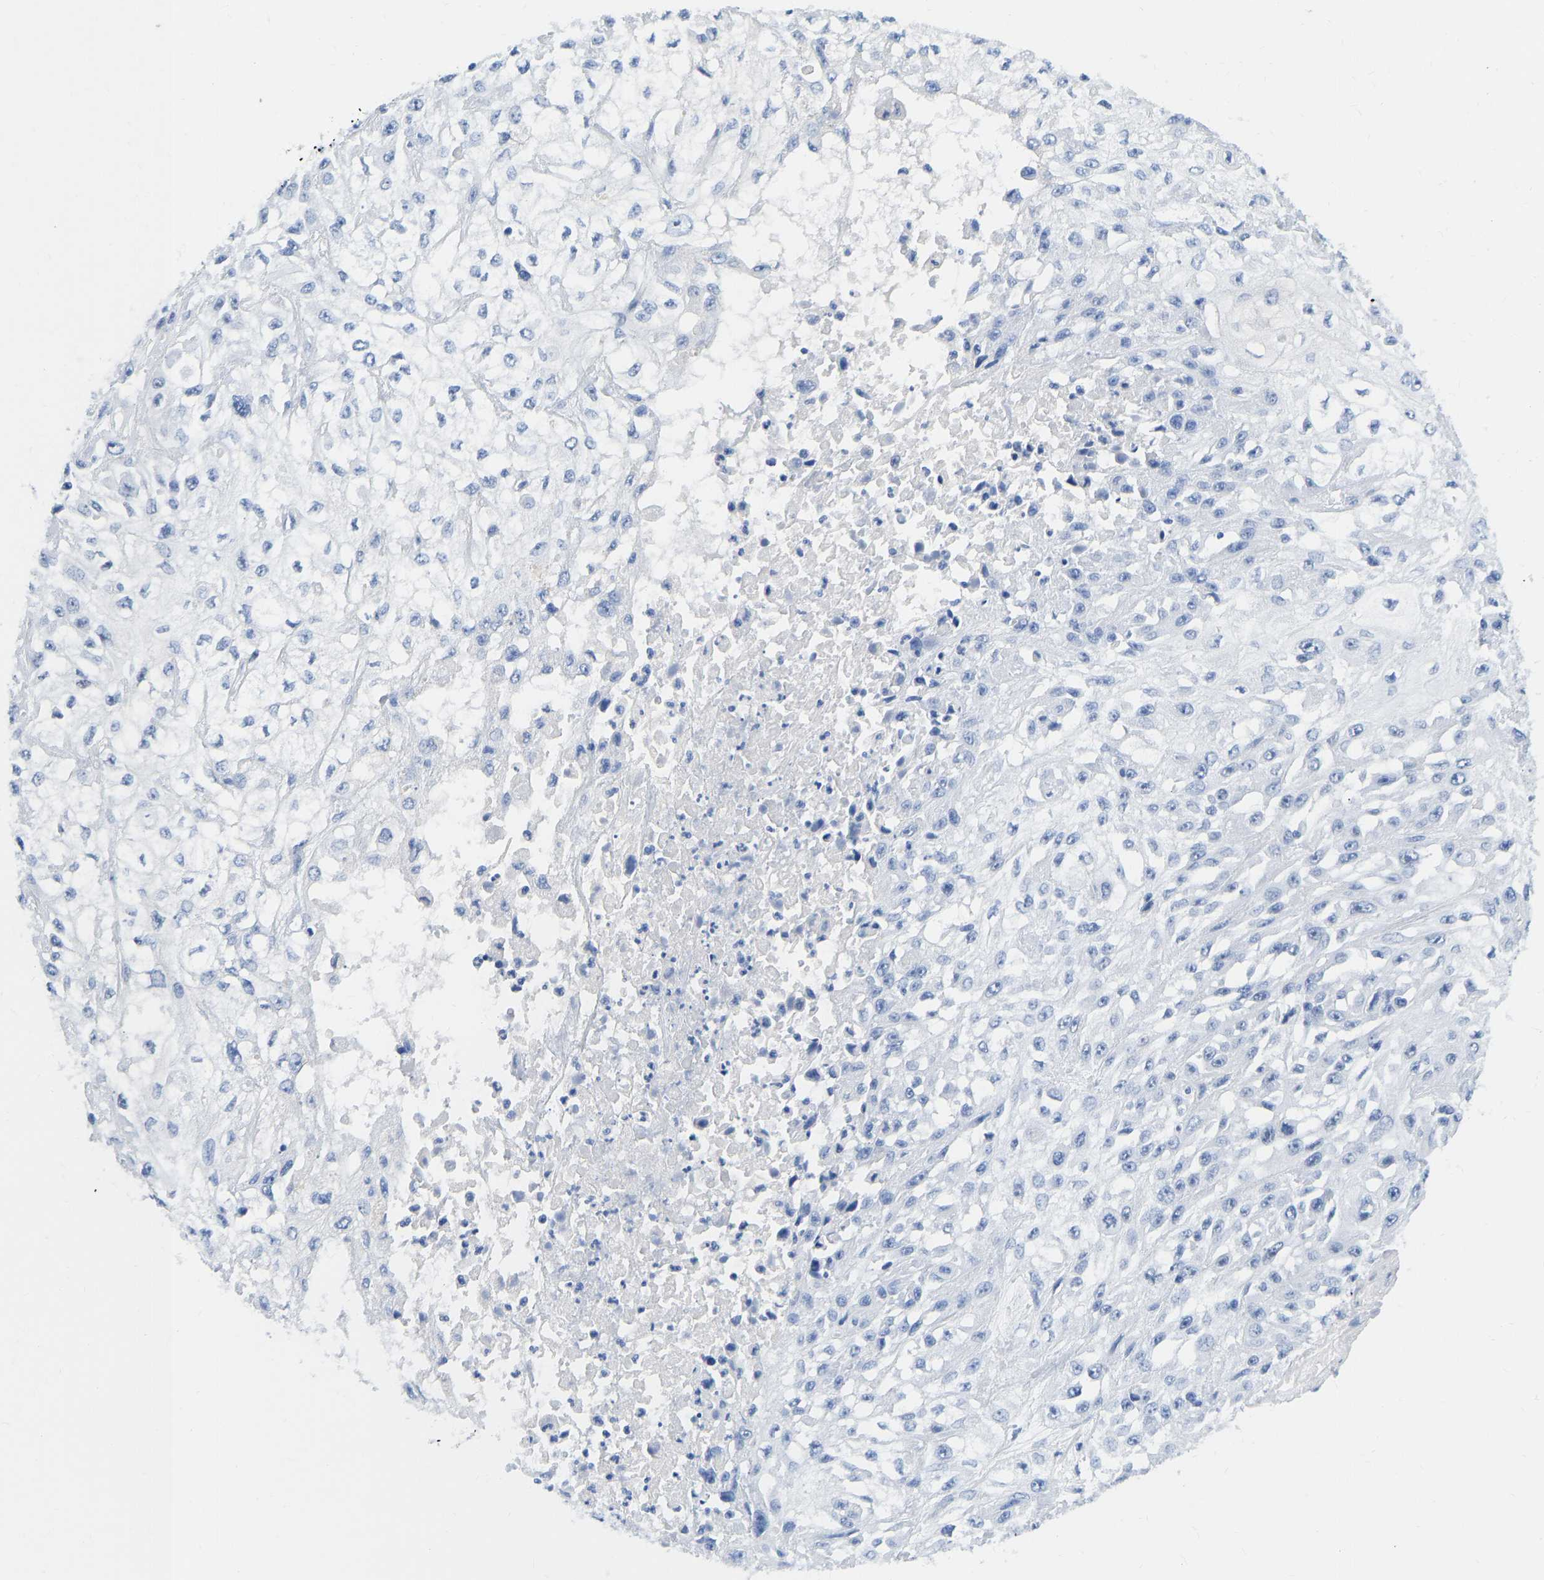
{"staining": {"intensity": "negative", "quantity": "none", "location": "none"}, "tissue": "skin cancer", "cell_type": "Tumor cells", "image_type": "cancer", "snomed": [{"axis": "morphology", "description": "Squamous cell carcinoma, NOS"}, {"axis": "morphology", "description": "Squamous cell carcinoma, metastatic, NOS"}, {"axis": "topography", "description": "Skin"}, {"axis": "topography", "description": "Lymph node"}], "caption": "The IHC histopathology image has no significant positivity in tumor cells of skin squamous cell carcinoma tissue.", "gene": "TCF7", "patient": {"sex": "male", "age": 75}}